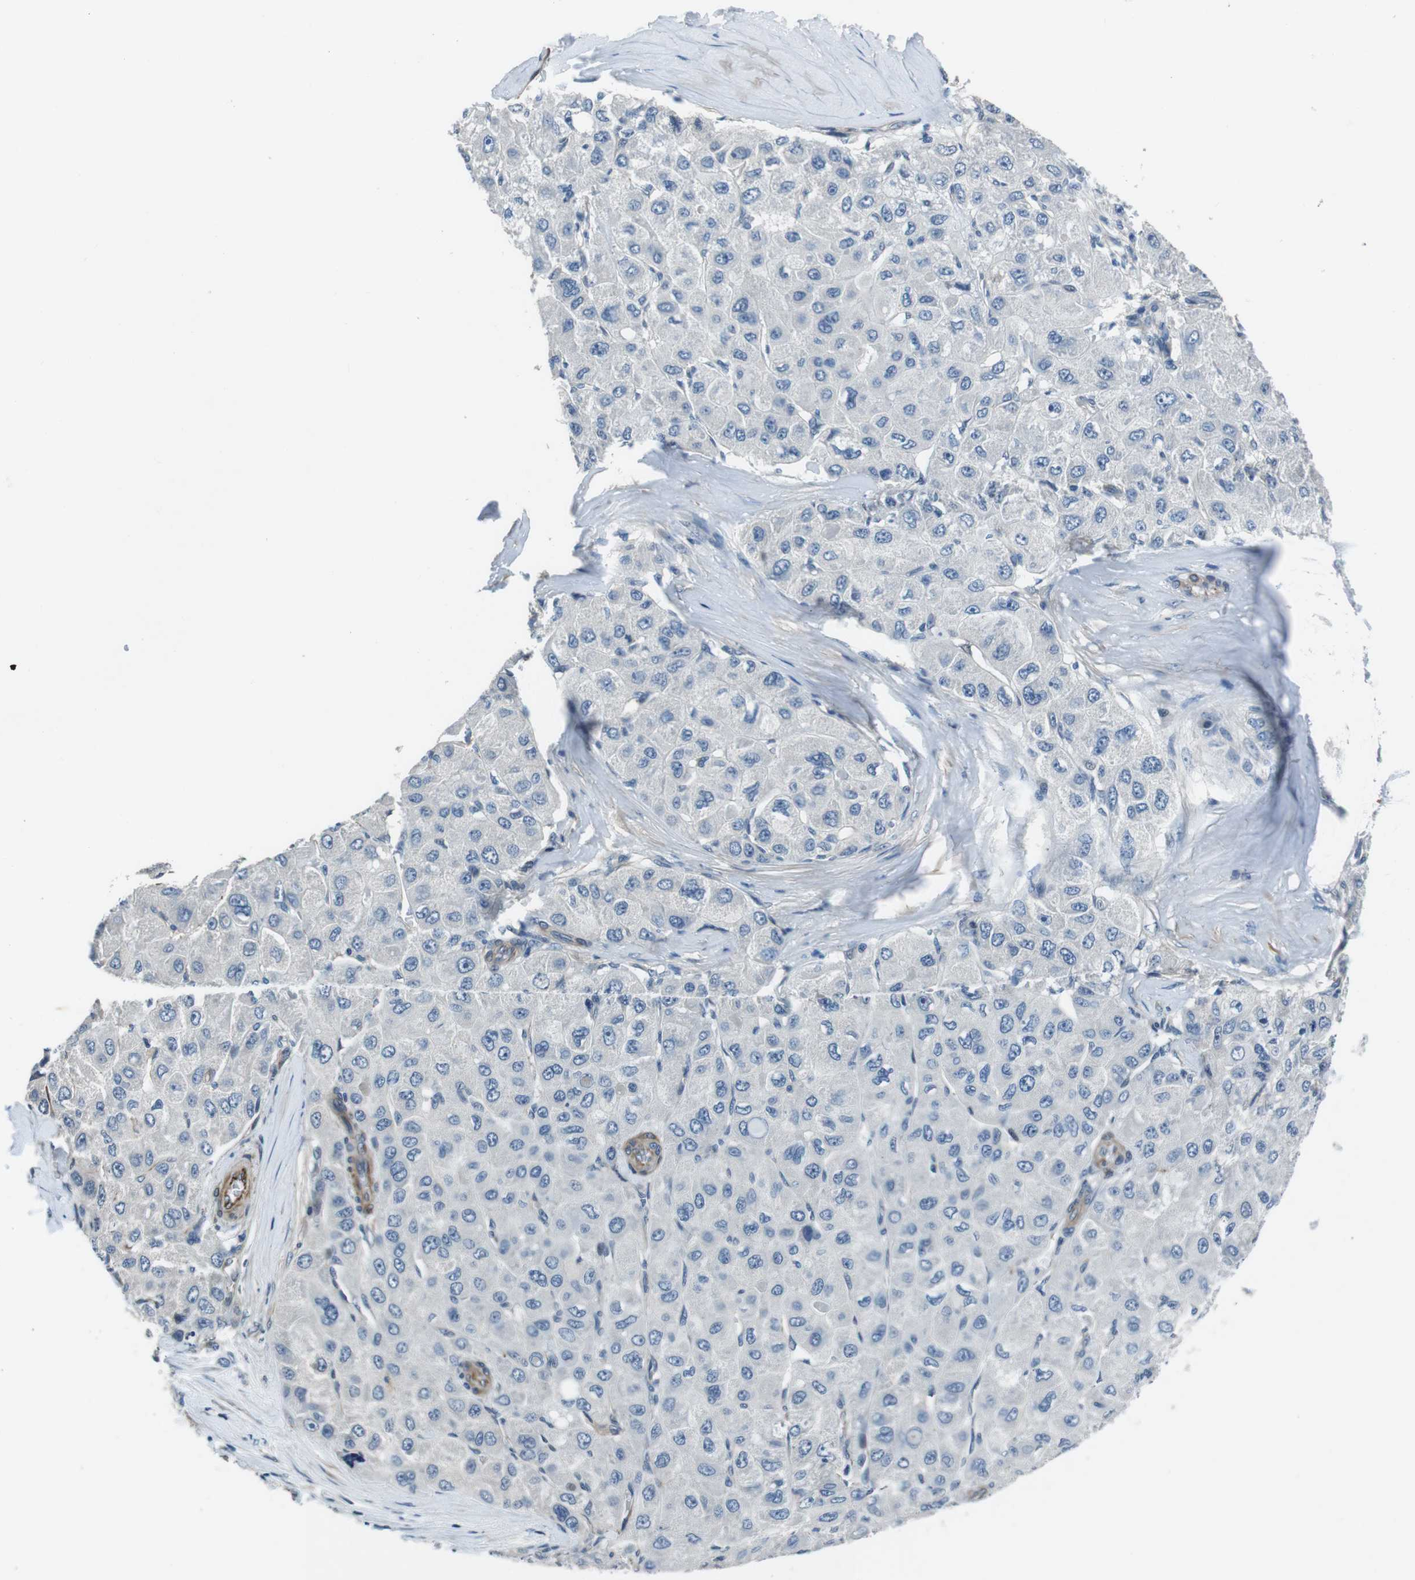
{"staining": {"intensity": "negative", "quantity": "none", "location": "none"}, "tissue": "liver cancer", "cell_type": "Tumor cells", "image_type": "cancer", "snomed": [{"axis": "morphology", "description": "Carcinoma, Hepatocellular, NOS"}, {"axis": "topography", "description": "Liver"}], "caption": "IHC micrograph of liver cancer (hepatocellular carcinoma) stained for a protein (brown), which reveals no positivity in tumor cells.", "gene": "LRRC49", "patient": {"sex": "male", "age": 80}}